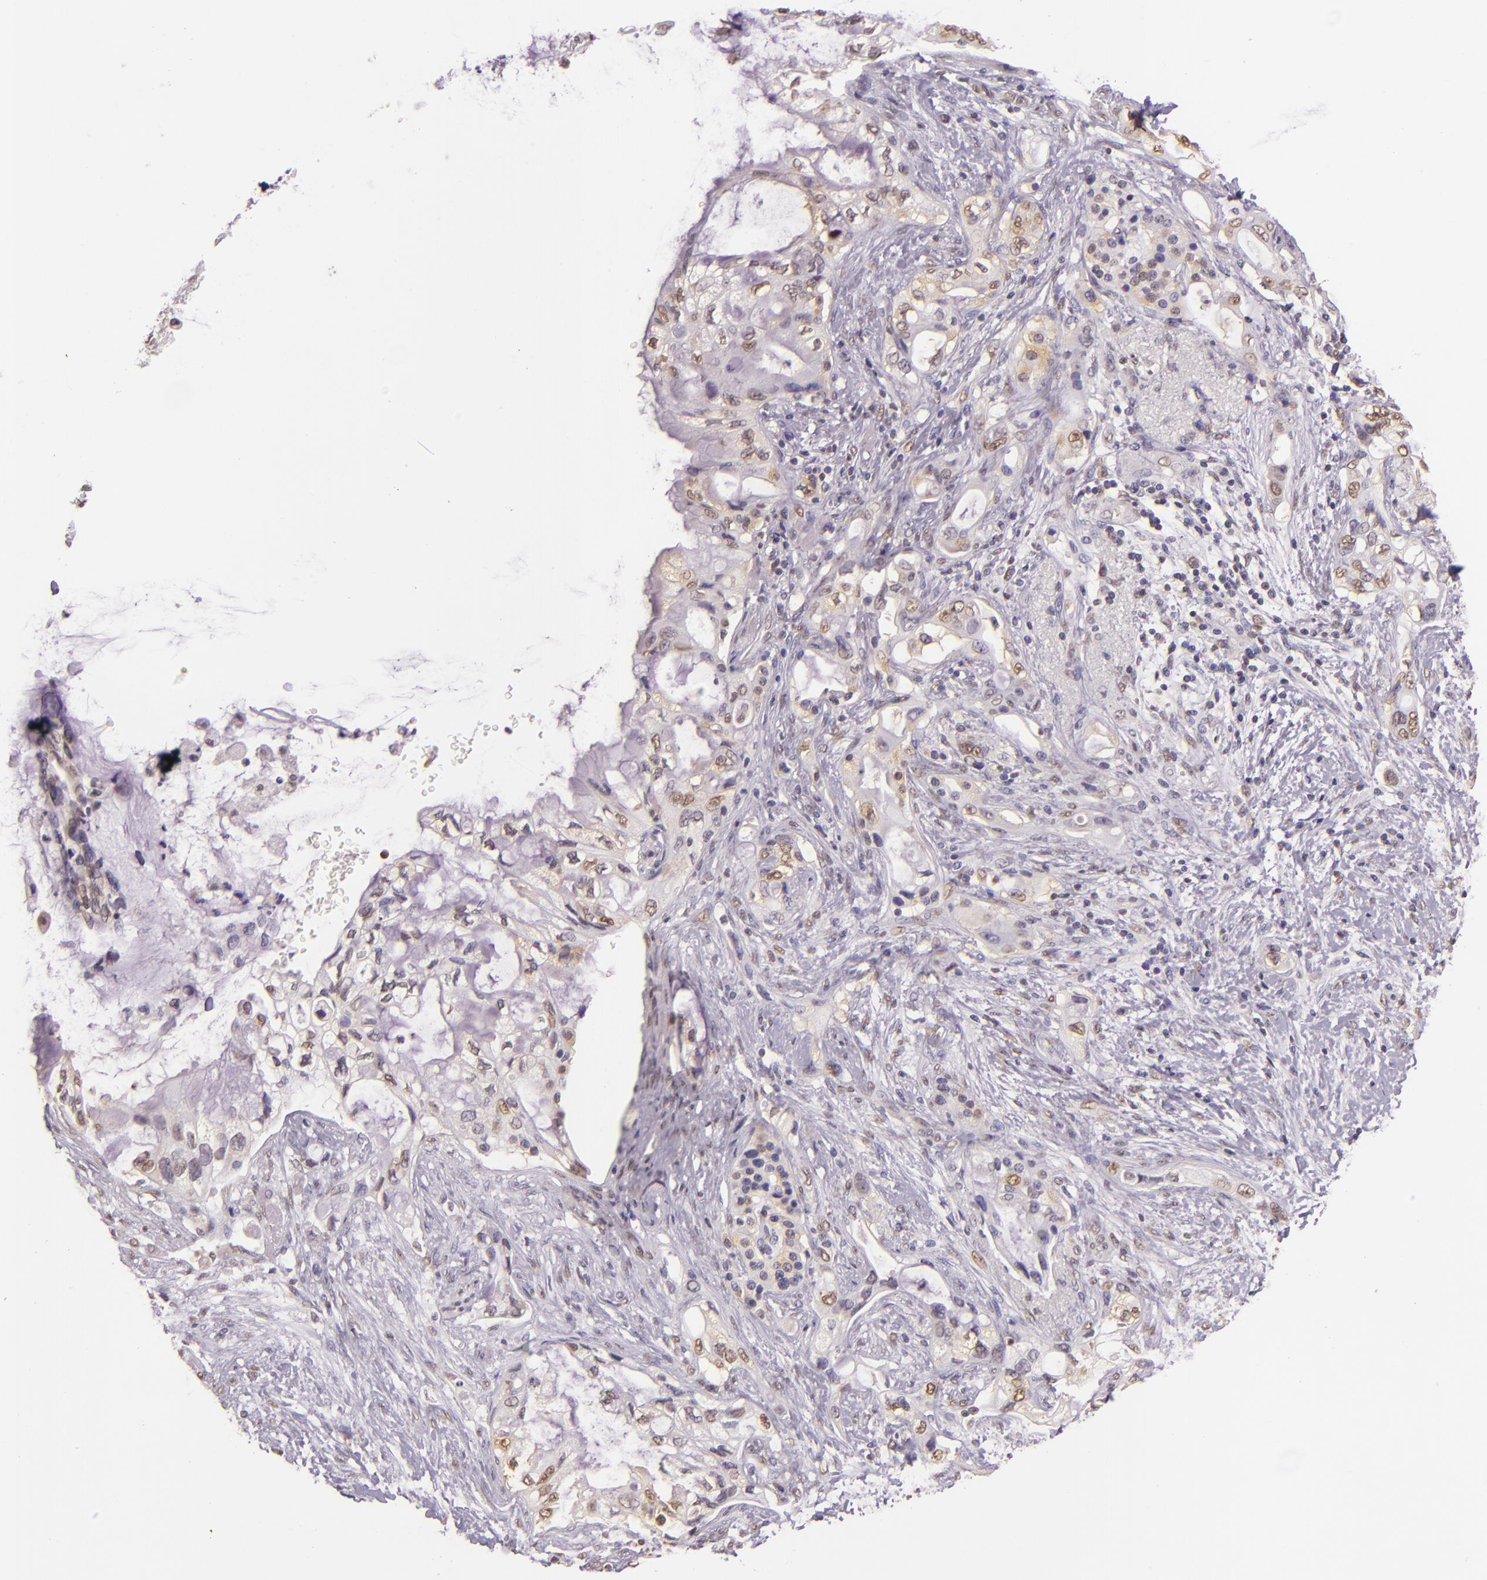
{"staining": {"intensity": "weak", "quantity": "<25%", "location": "nuclear"}, "tissue": "pancreatic cancer", "cell_type": "Tumor cells", "image_type": "cancer", "snomed": [{"axis": "morphology", "description": "Adenocarcinoma, NOS"}, {"axis": "topography", "description": "Pancreas"}], "caption": "This is a photomicrograph of immunohistochemistry (IHC) staining of adenocarcinoma (pancreatic), which shows no positivity in tumor cells. Nuclei are stained in blue.", "gene": "HSPA8", "patient": {"sex": "female", "age": 70}}